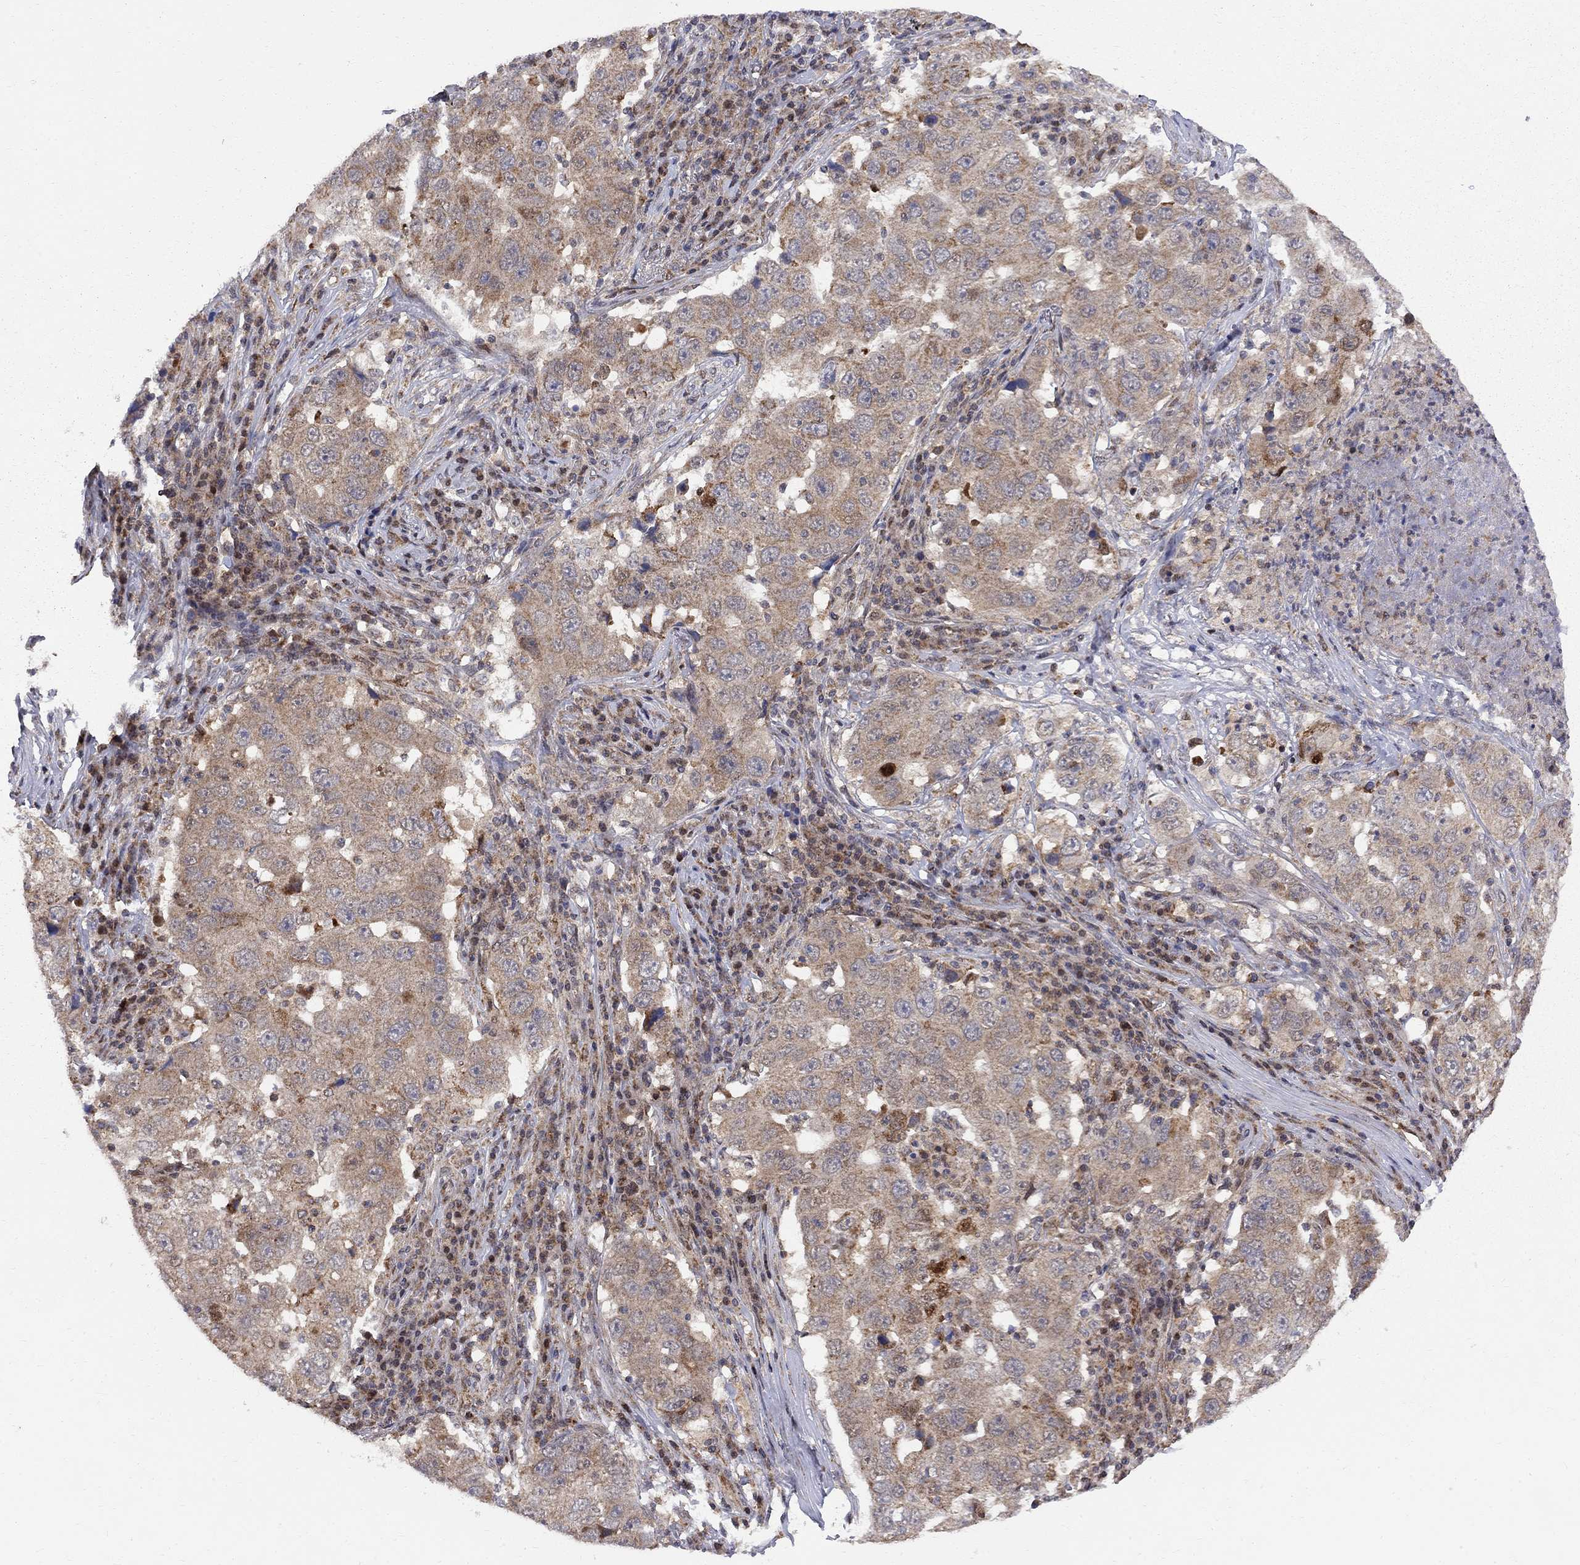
{"staining": {"intensity": "weak", "quantity": "25%-75%", "location": "cytoplasmic/membranous"}, "tissue": "lung cancer", "cell_type": "Tumor cells", "image_type": "cancer", "snomed": [{"axis": "morphology", "description": "Adenocarcinoma, NOS"}, {"axis": "topography", "description": "Lung"}], "caption": "Immunohistochemistry staining of lung adenocarcinoma, which reveals low levels of weak cytoplasmic/membranous expression in about 25%-75% of tumor cells indicating weak cytoplasmic/membranous protein expression. The staining was performed using DAB (3,3'-diaminobenzidine) (brown) for protein detection and nuclei were counterstained in hematoxylin (blue).", "gene": "ELOB", "patient": {"sex": "male", "age": 73}}